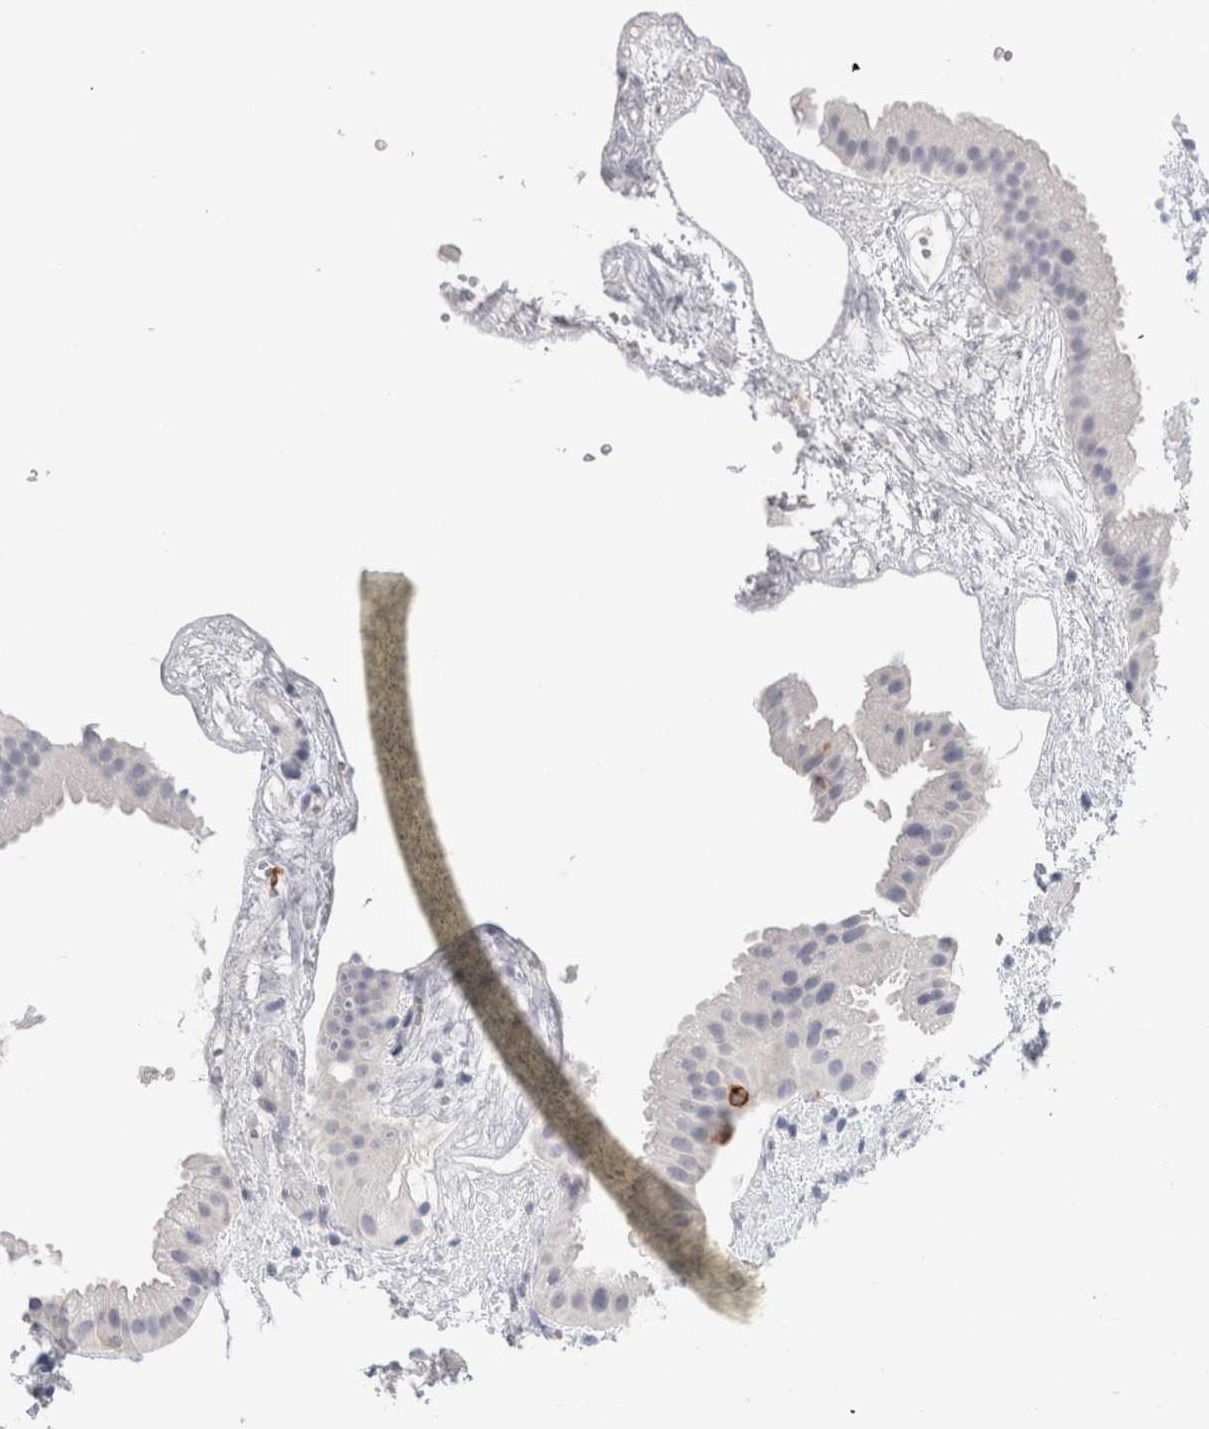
{"staining": {"intensity": "negative", "quantity": "none", "location": "none"}, "tissue": "gallbladder", "cell_type": "Glandular cells", "image_type": "normal", "snomed": [{"axis": "morphology", "description": "Normal tissue, NOS"}, {"axis": "topography", "description": "Gallbladder"}], "caption": "This micrograph is of unremarkable gallbladder stained with immunohistochemistry (IHC) to label a protein in brown with the nuclei are counter-stained blue. There is no staining in glandular cells.", "gene": "CD38", "patient": {"sex": "female", "age": 64}}